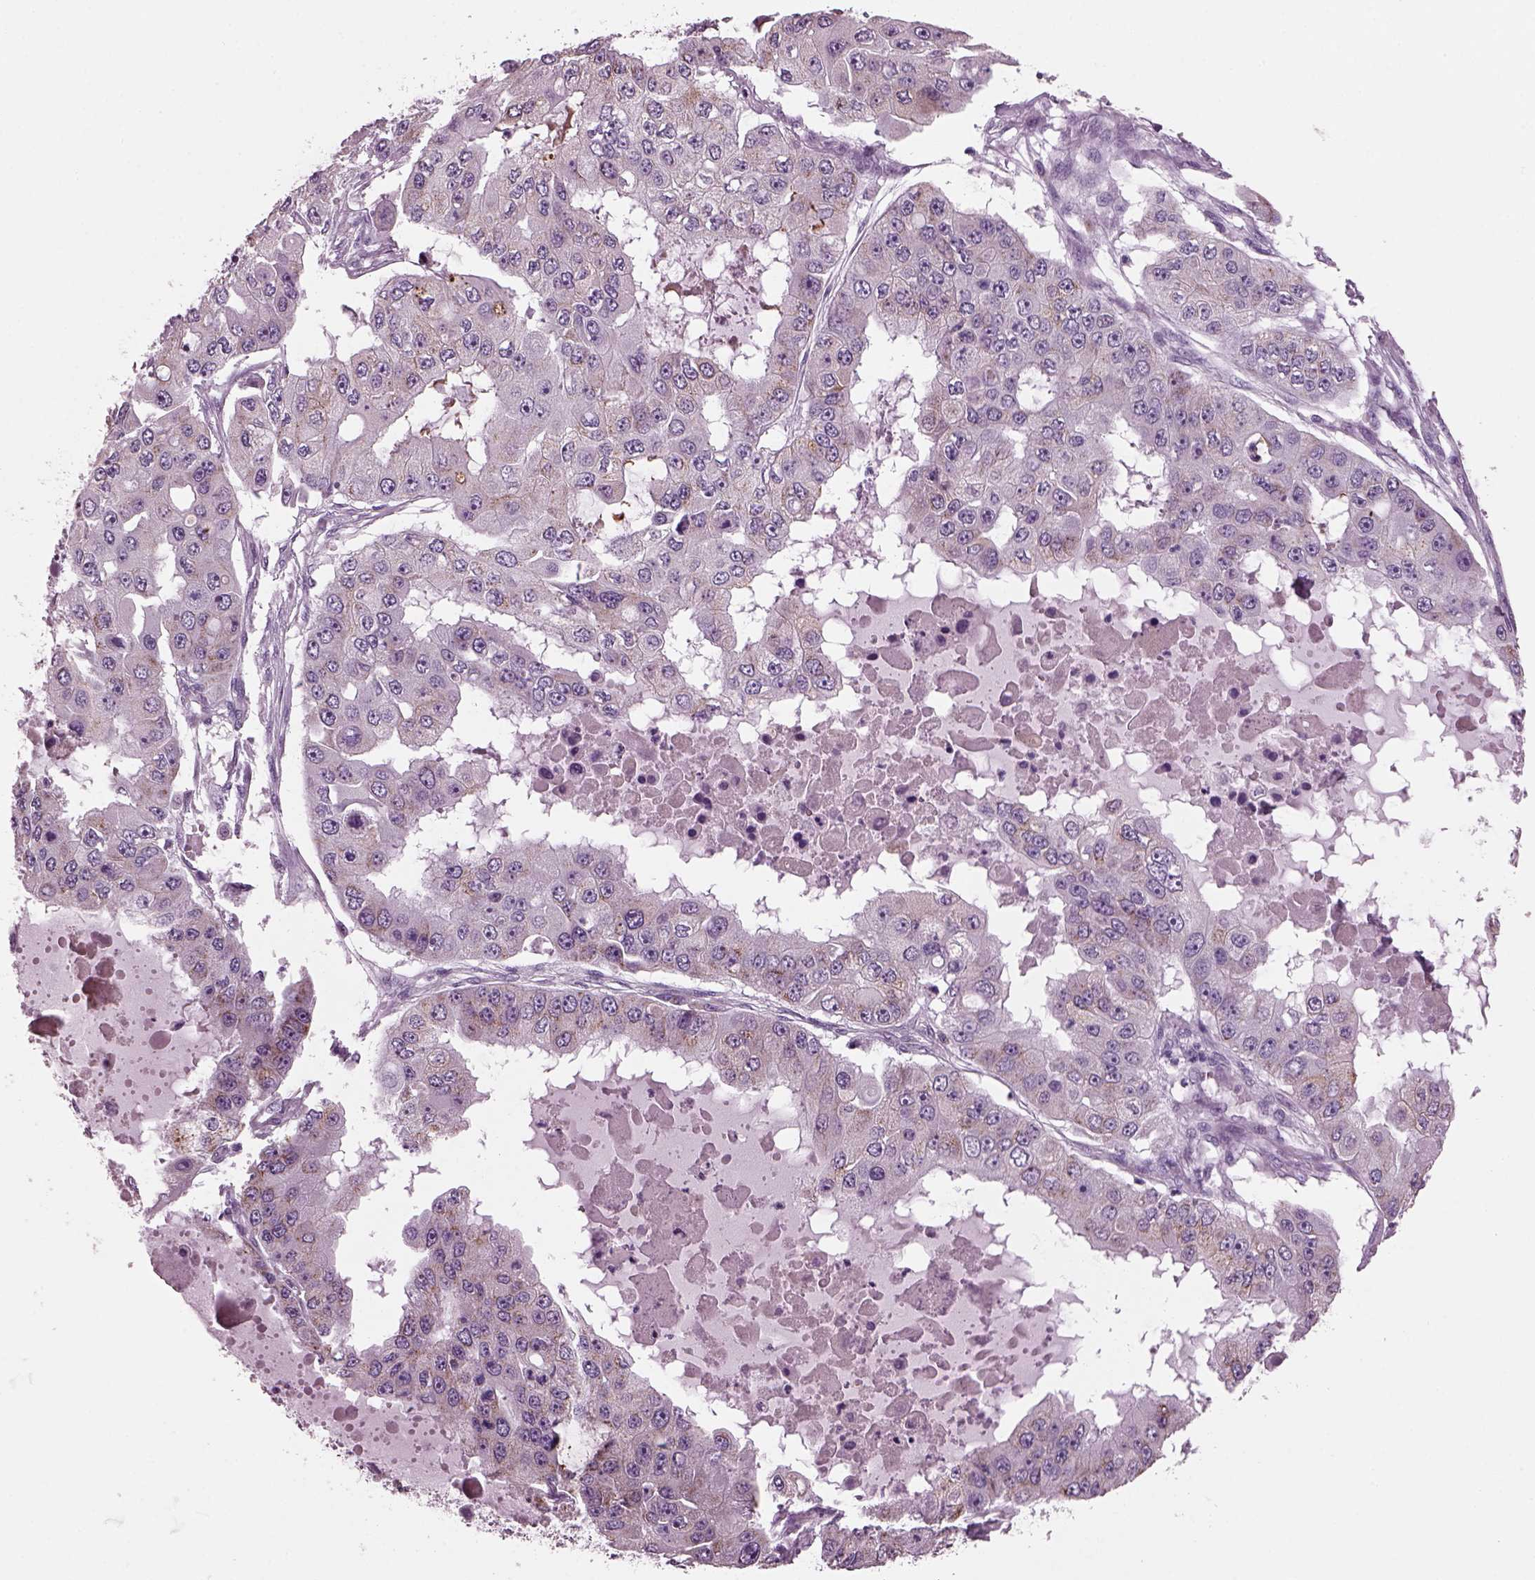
{"staining": {"intensity": "weak", "quantity": "<25%", "location": "cytoplasmic/membranous"}, "tissue": "ovarian cancer", "cell_type": "Tumor cells", "image_type": "cancer", "snomed": [{"axis": "morphology", "description": "Cystadenocarcinoma, serous, NOS"}, {"axis": "topography", "description": "Ovary"}], "caption": "A photomicrograph of ovarian cancer stained for a protein demonstrates no brown staining in tumor cells.", "gene": "PRR9", "patient": {"sex": "female", "age": 56}}